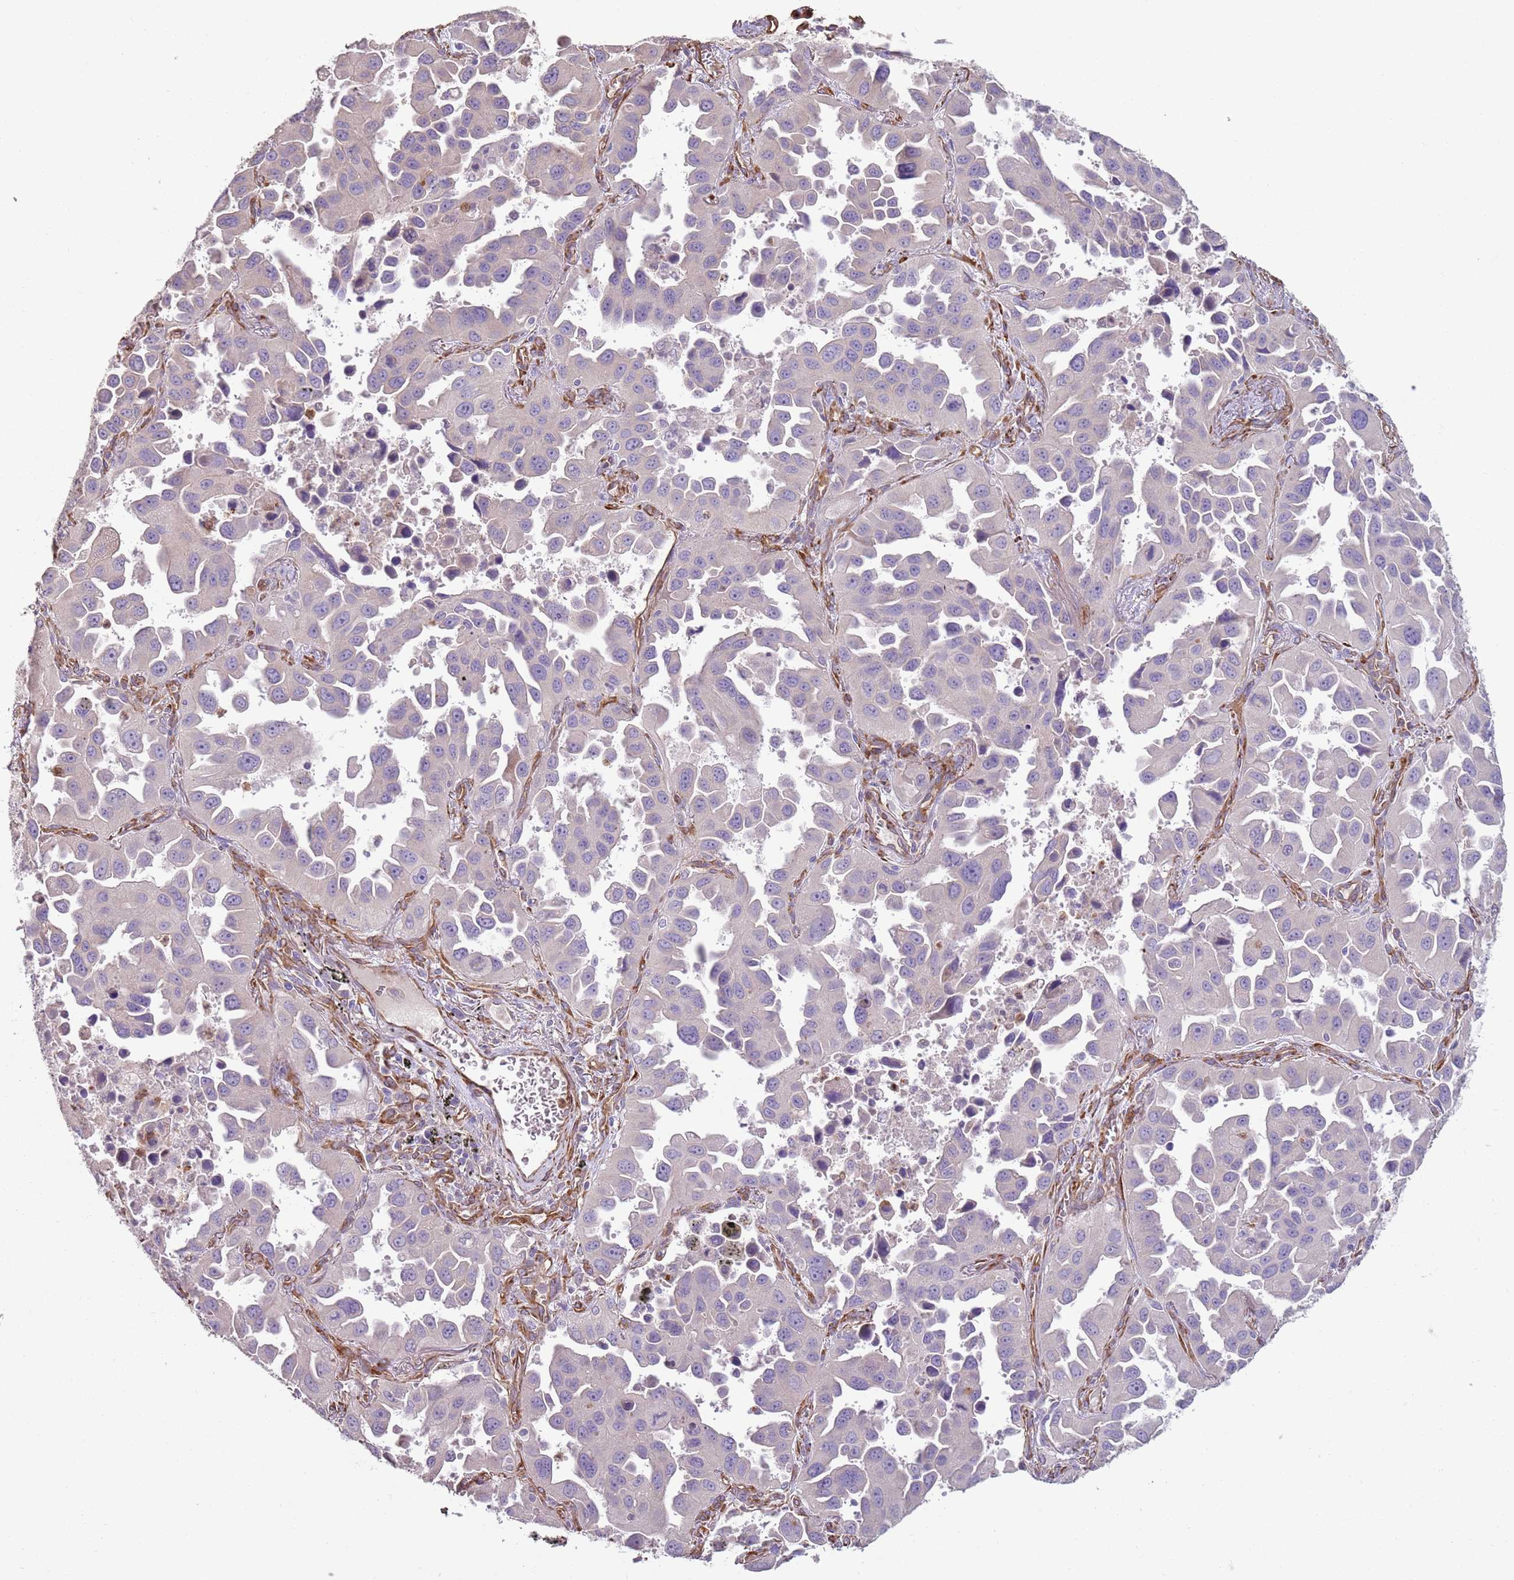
{"staining": {"intensity": "negative", "quantity": "none", "location": "none"}, "tissue": "lung cancer", "cell_type": "Tumor cells", "image_type": "cancer", "snomed": [{"axis": "morphology", "description": "Adenocarcinoma, NOS"}, {"axis": "topography", "description": "Lung"}], "caption": "High power microscopy micrograph of an immunohistochemistry (IHC) photomicrograph of lung adenocarcinoma, revealing no significant positivity in tumor cells.", "gene": "PHLPP2", "patient": {"sex": "male", "age": 66}}